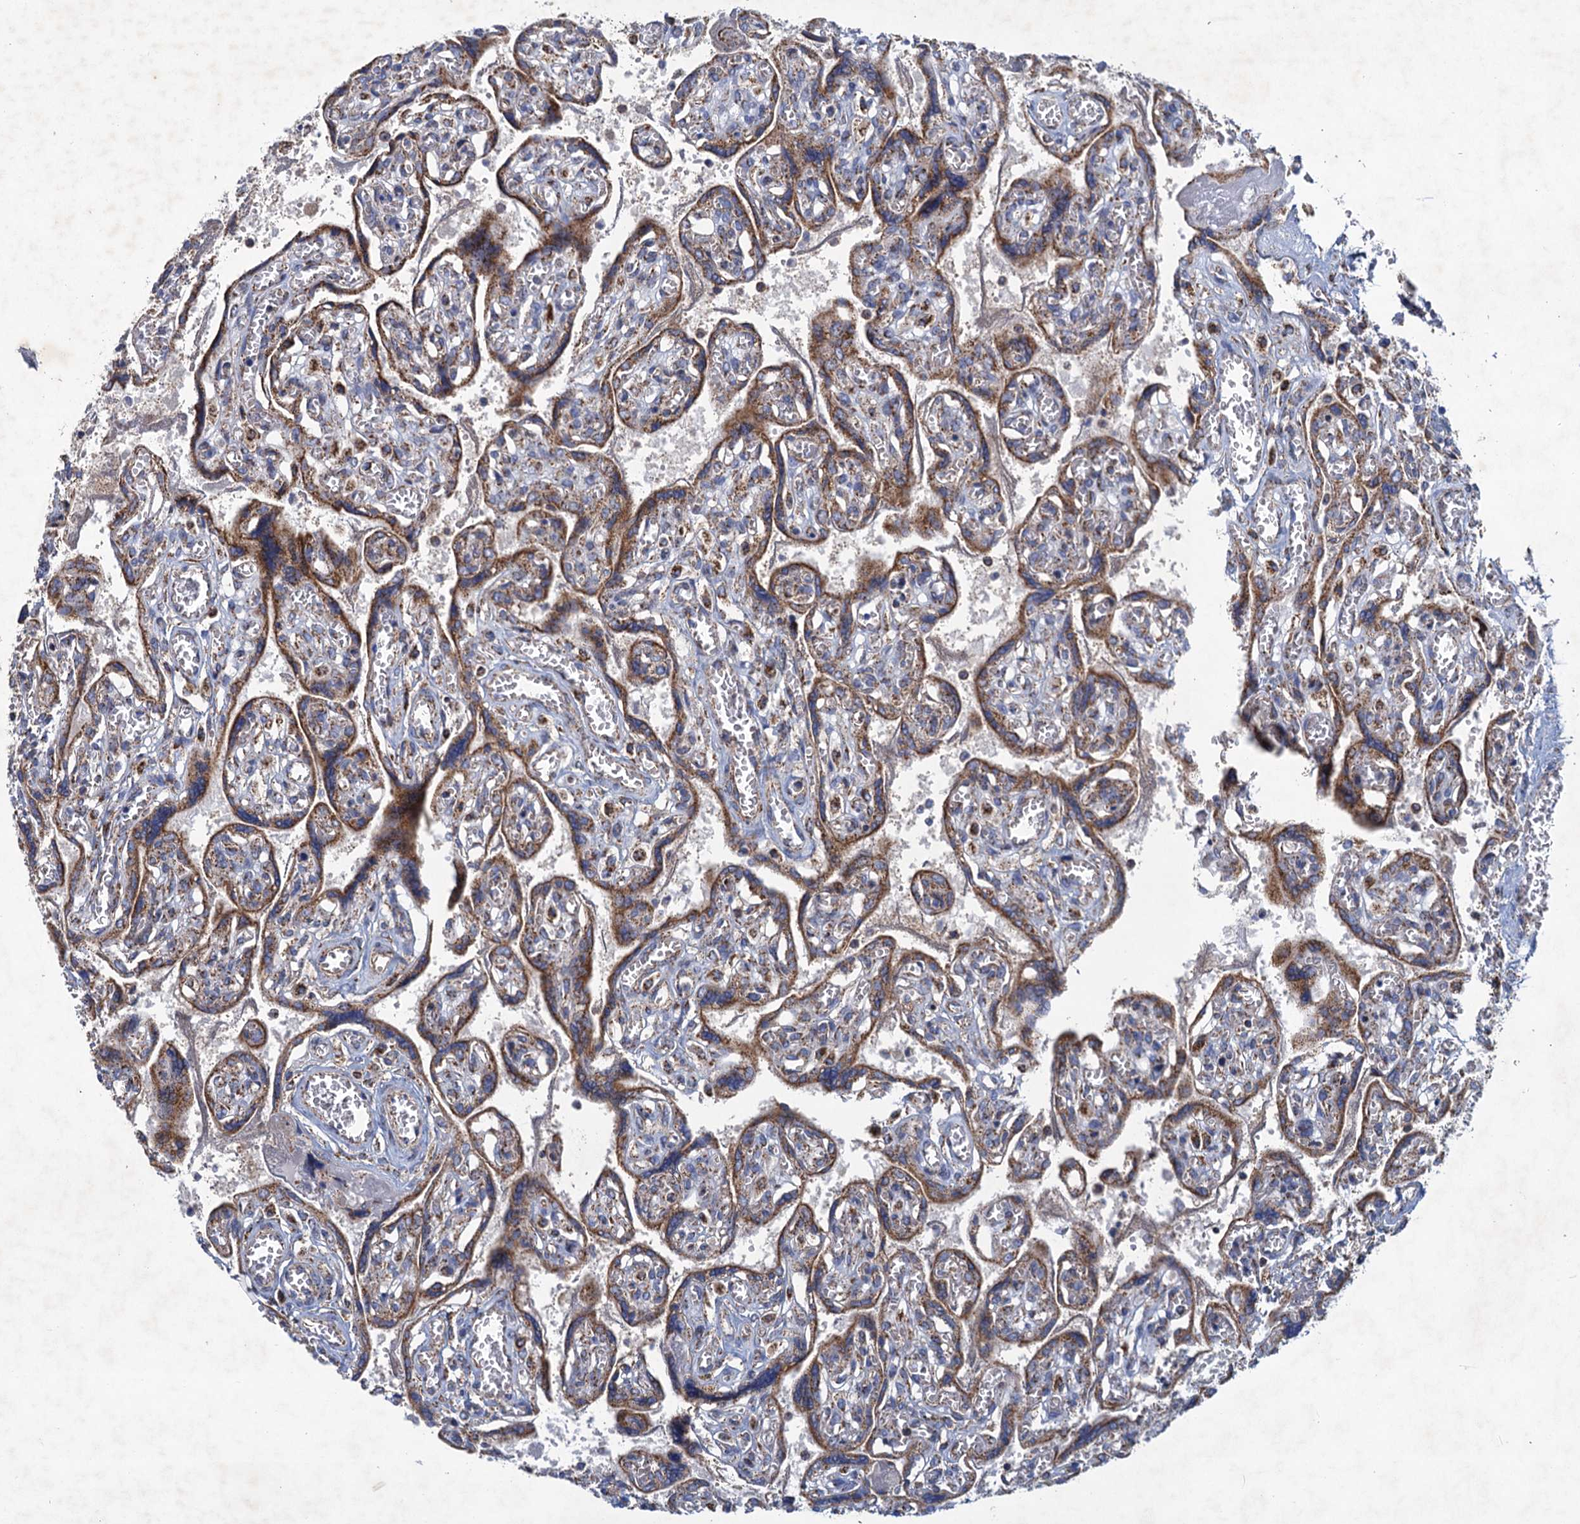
{"staining": {"intensity": "strong", "quantity": ">75%", "location": "cytoplasmic/membranous"}, "tissue": "placenta", "cell_type": "Trophoblastic cells", "image_type": "normal", "snomed": [{"axis": "morphology", "description": "Normal tissue, NOS"}, {"axis": "topography", "description": "Placenta"}], "caption": "A high-resolution micrograph shows IHC staining of unremarkable placenta, which shows strong cytoplasmic/membranous staining in approximately >75% of trophoblastic cells.", "gene": "GTPBP3", "patient": {"sex": "female", "age": 39}}